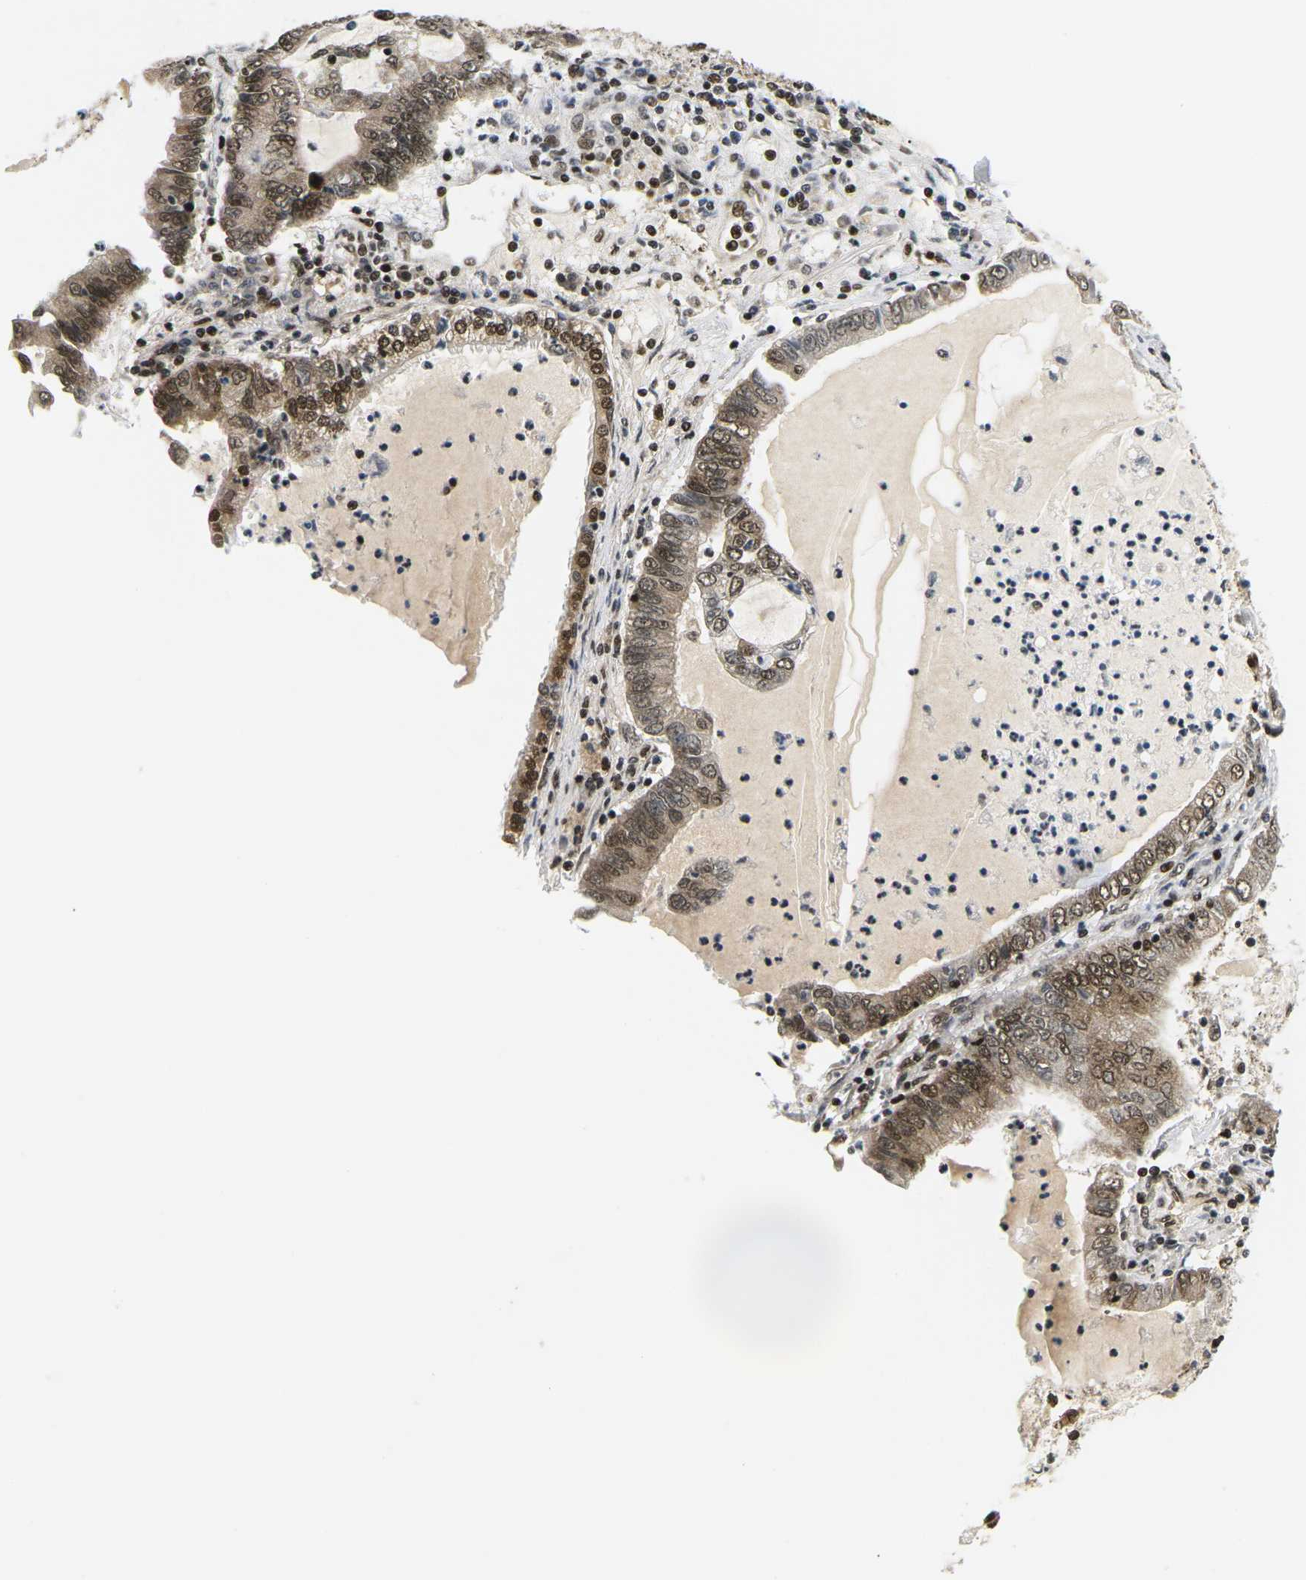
{"staining": {"intensity": "moderate", "quantity": ">75%", "location": "cytoplasmic/membranous,nuclear"}, "tissue": "lung cancer", "cell_type": "Tumor cells", "image_type": "cancer", "snomed": [{"axis": "morphology", "description": "Adenocarcinoma, NOS"}, {"axis": "topography", "description": "Lung"}], "caption": "This is an image of IHC staining of lung cancer (adenocarcinoma), which shows moderate staining in the cytoplasmic/membranous and nuclear of tumor cells.", "gene": "CELF1", "patient": {"sex": "female", "age": 51}}